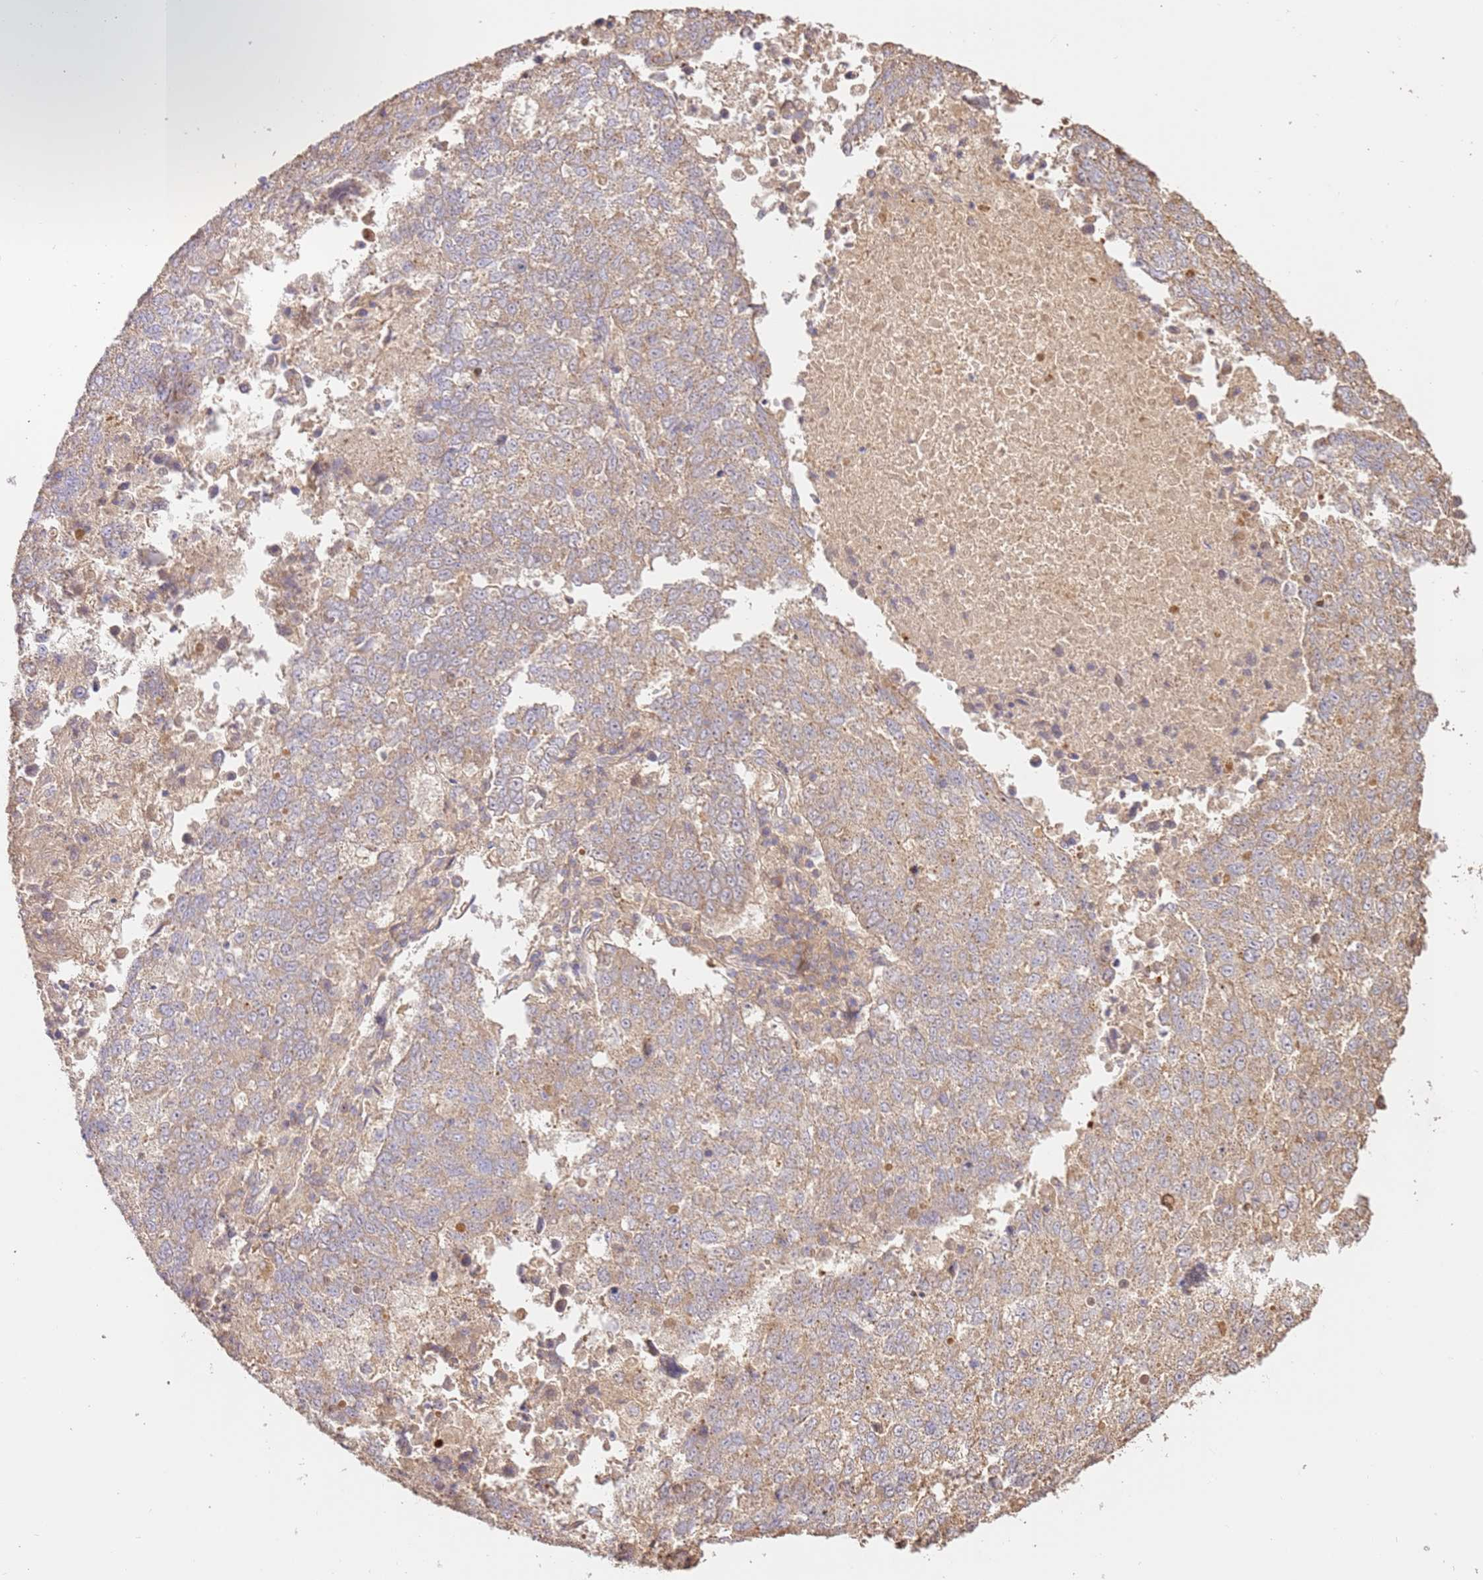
{"staining": {"intensity": "weak", "quantity": "25%-75%", "location": "cytoplasmic/membranous"}, "tissue": "lung cancer", "cell_type": "Tumor cells", "image_type": "cancer", "snomed": [{"axis": "morphology", "description": "Squamous cell carcinoma, NOS"}, {"axis": "topography", "description": "Lung"}], "caption": "Tumor cells demonstrate weak cytoplasmic/membranous staining in approximately 25%-75% of cells in lung squamous cell carcinoma.", "gene": "CEP55", "patient": {"sex": "male", "age": 73}}